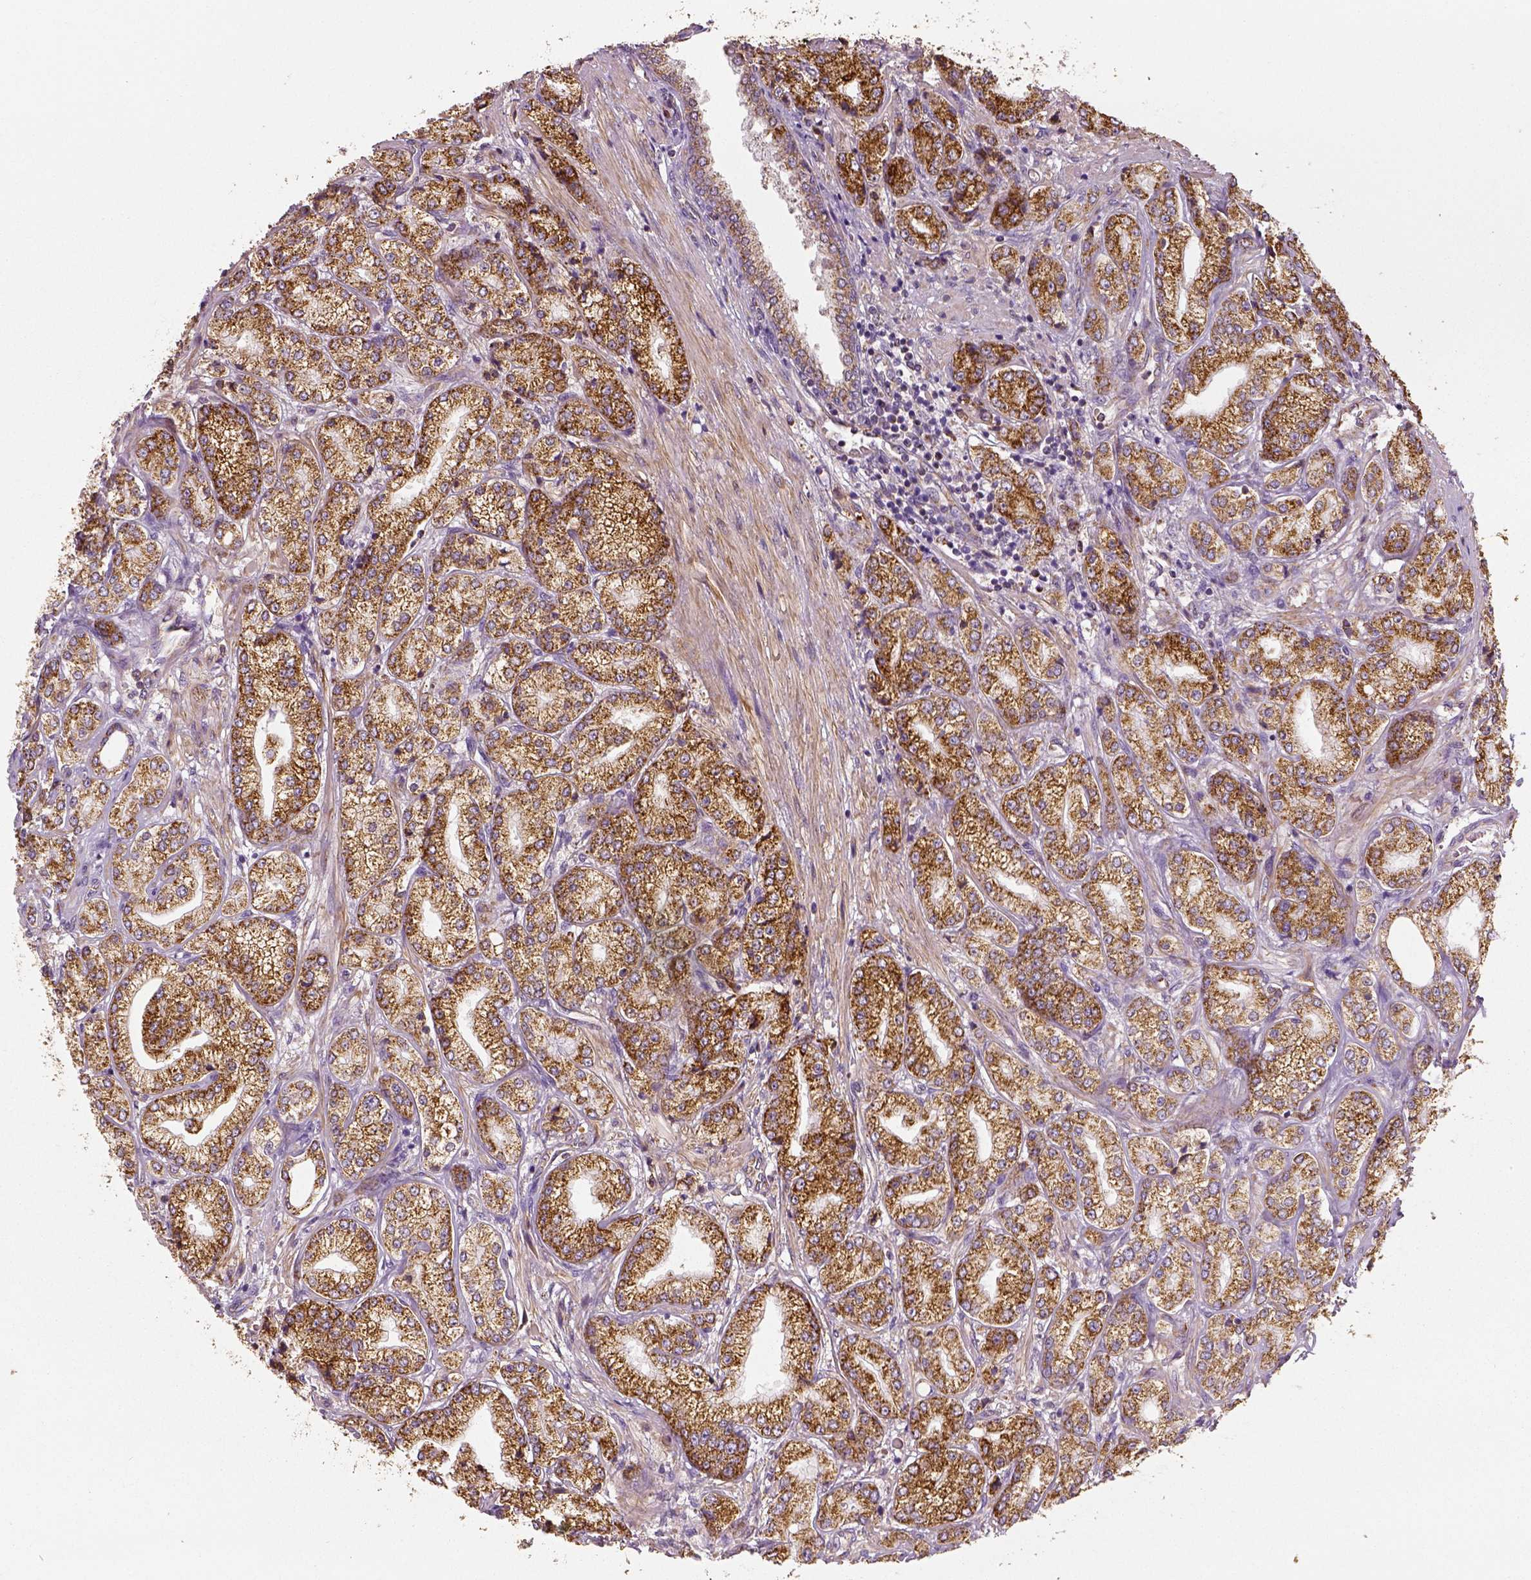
{"staining": {"intensity": "moderate", "quantity": ">75%", "location": "cytoplasmic/membranous"}, "tissue": "prostate cancer", "cell_type": "Tumor cells", "image_type": "cancer", "snomed": [{"axis": "morphology", "description": "Adenocarcinoma, NOS"}, {"axis": "topography", "description": "Prostate"}], "caption": "Moderate cytoplasmic/membranous expression for a protein is identified in about >75% of tumor cells of prostate cancer (adenocarcinoma) using IHC.", "gene": "PGAM5", "patient": {"sex": "male", "age": 63}}